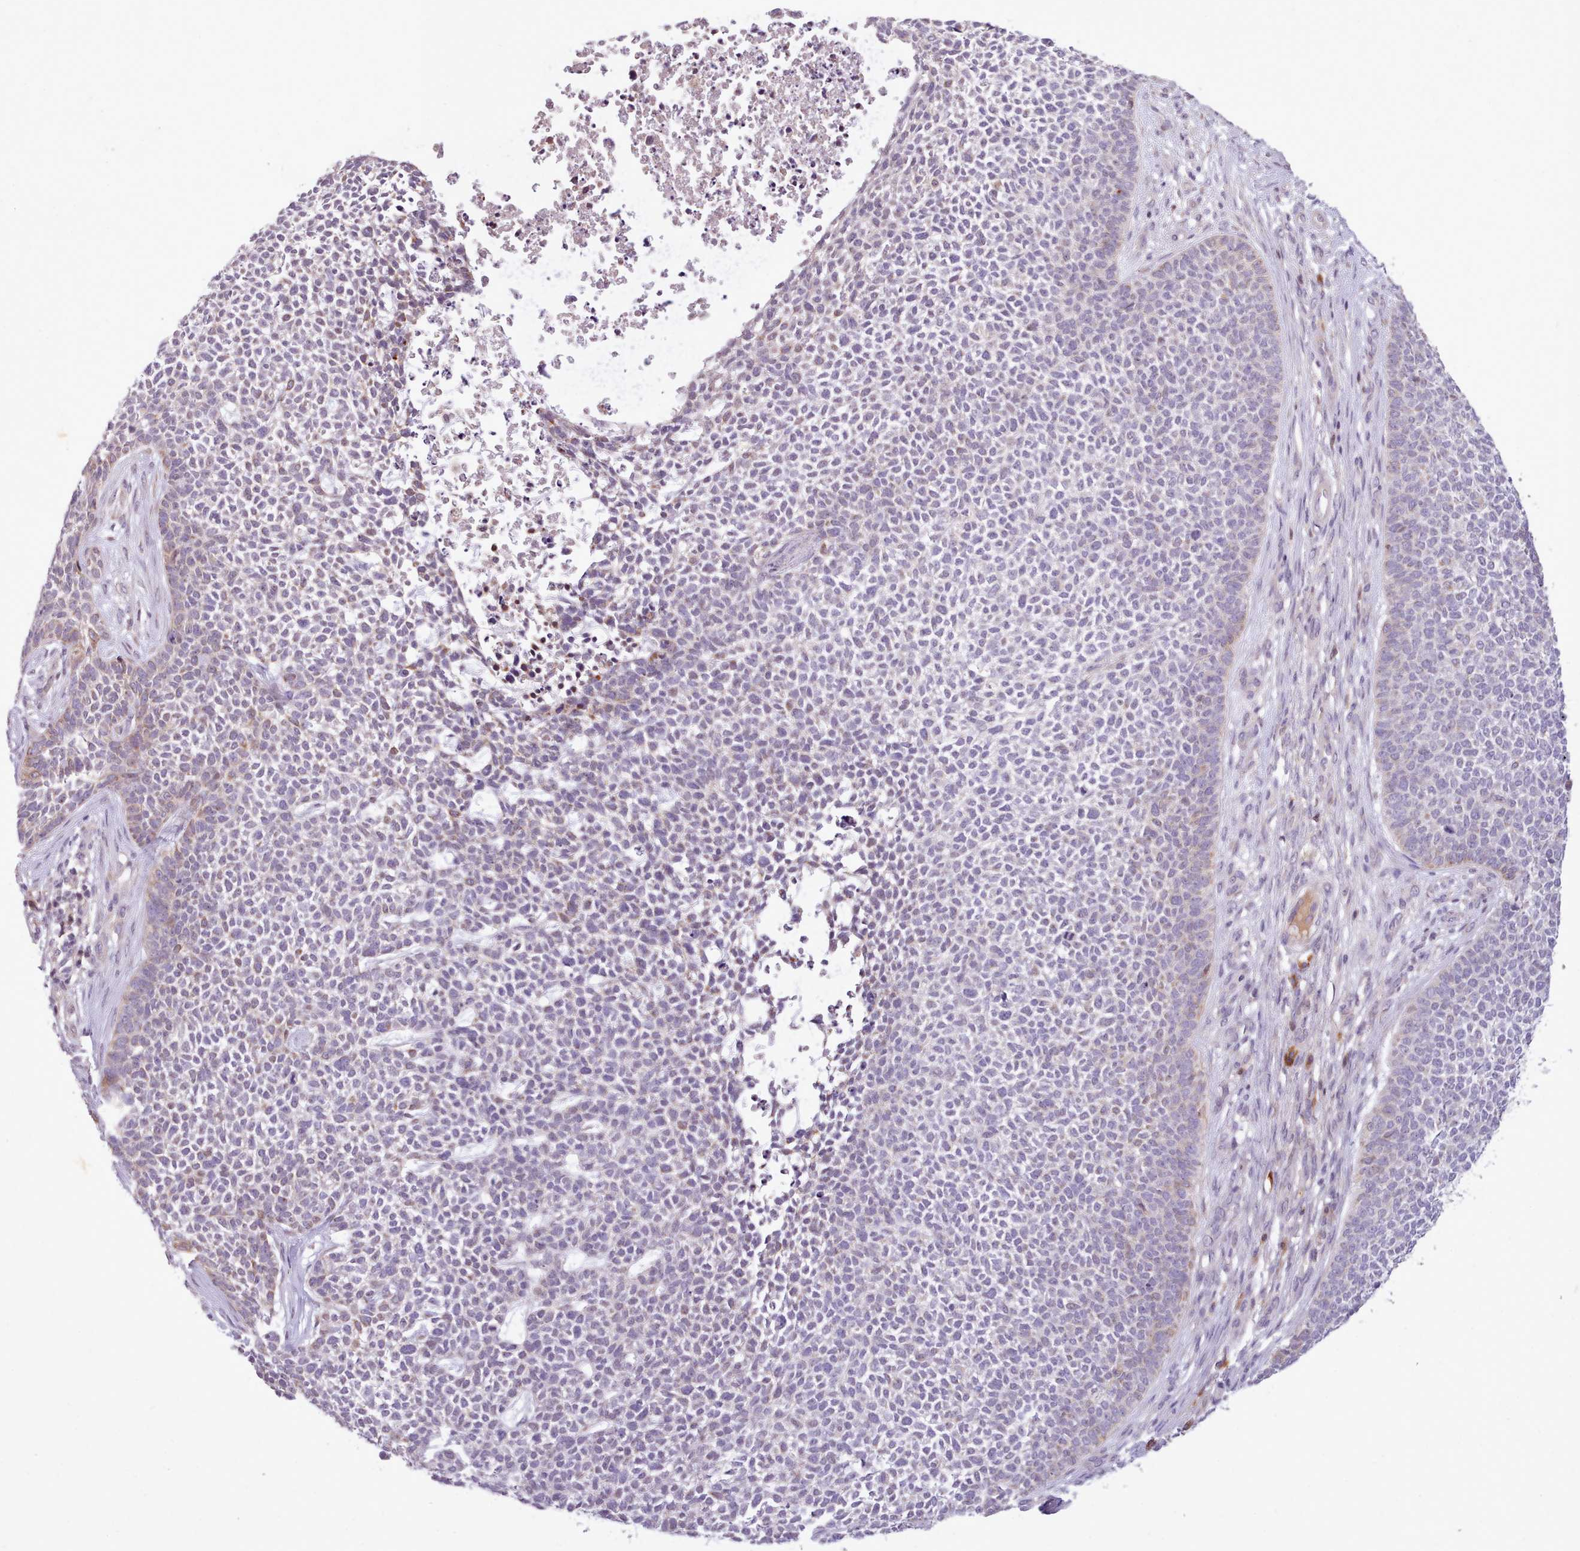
{"staining": {"intensity": "weak", "quantity": "<25%", "location": "cytoplasmic/membranous"}, "tissue": "skin cancer", "cell_type": "Tumor cells", "image_type": "cancer", "snomed": [{"axis": "morphology", "description": "Basal cell carcinoma"}, {"axis": "topography", "description": "Skin"}], "caption": "High magnification brightfield microscopy of skin basal cell carcinoma stained with DAB (brown) and counterstained with hematoxylin (blue): tumor cells show no significant staining.", "gene": "NMRK1", "patient": {"sex": "female", "age": 84}}